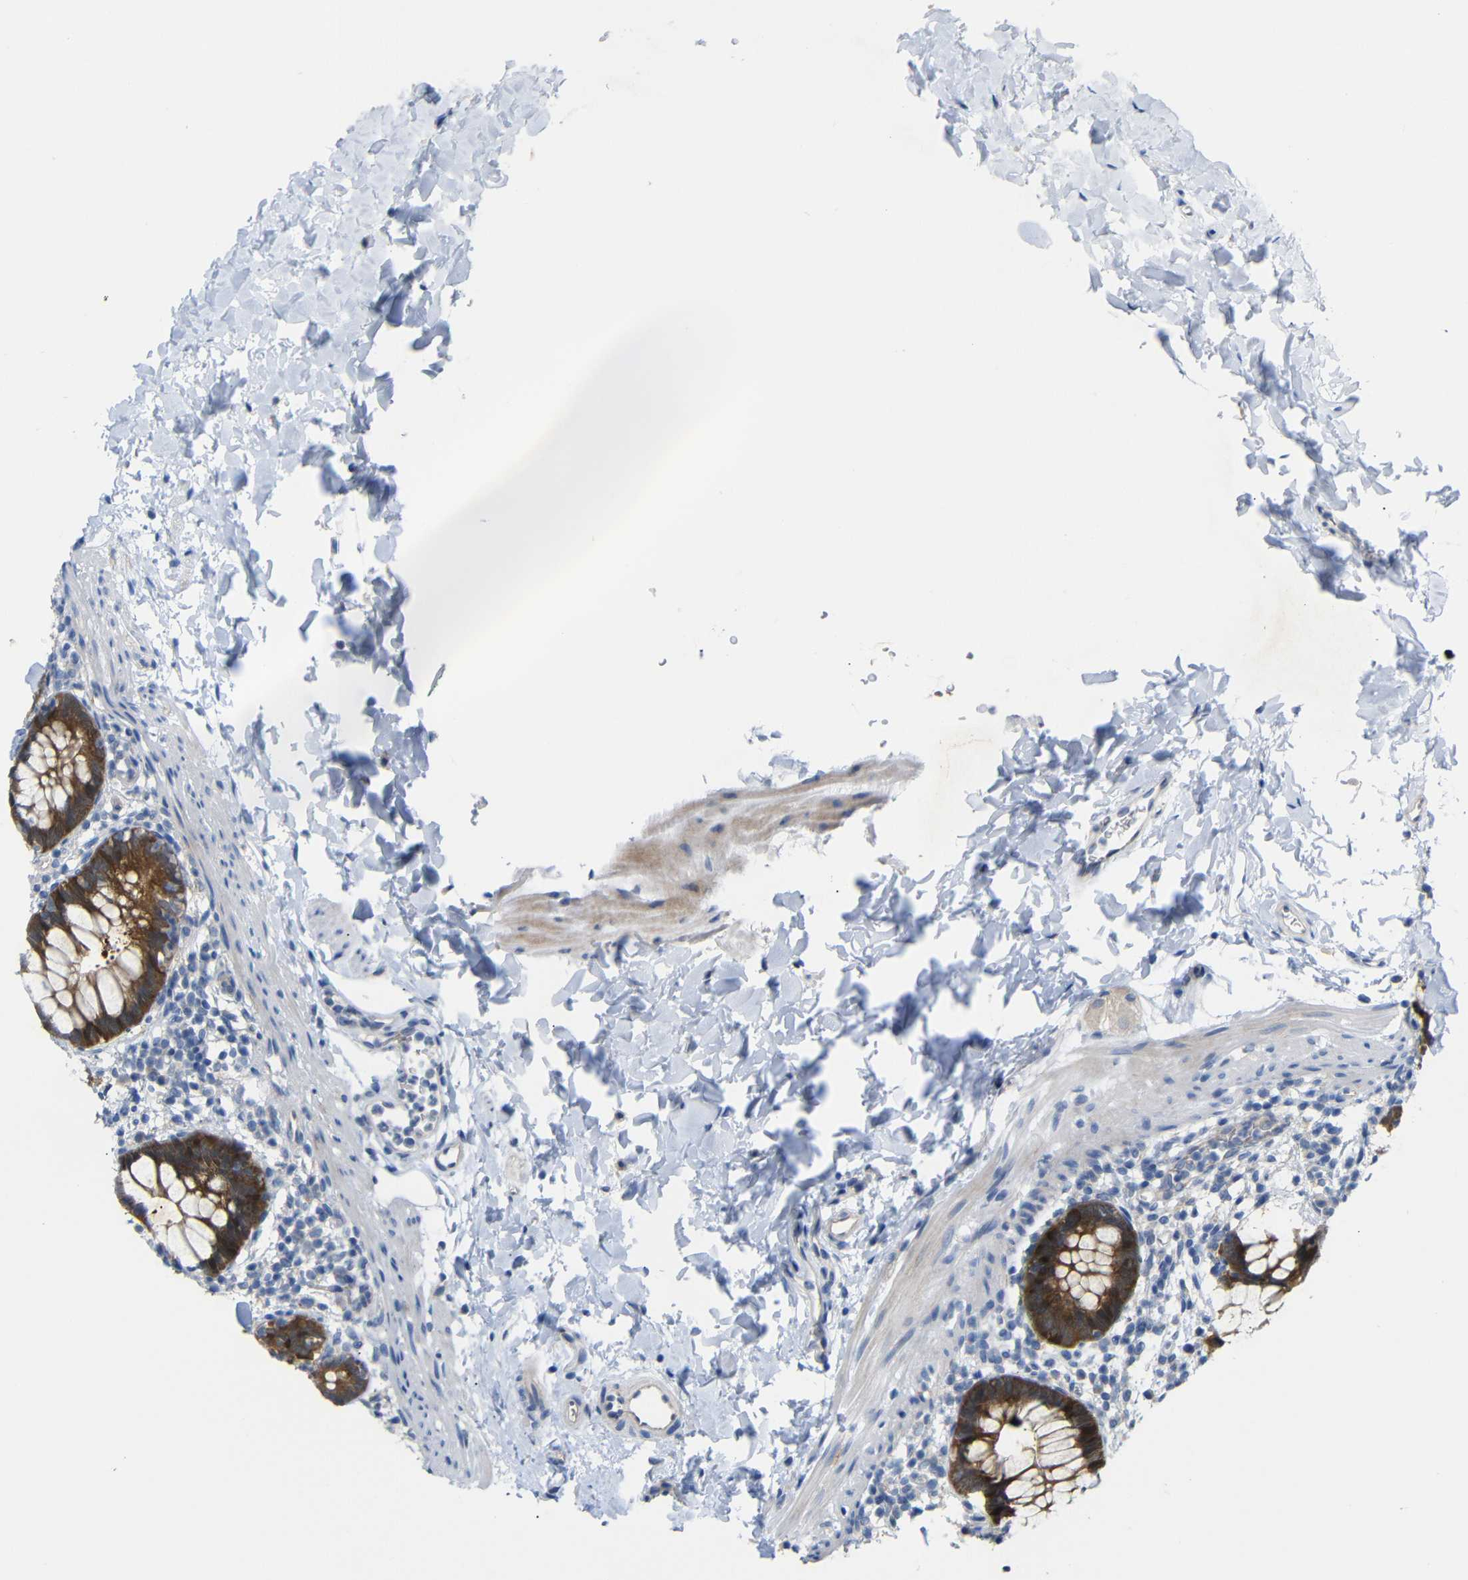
{"staining": {"intensity": "strong", "quantity": ">75%", "location": "cytoplasmic/membranous"}, "tissue": "rectum", "cell_type": "Glandular cells", "image_type": "normal", "snomed": [{"axis": "morphology", "description": "Normal tissue, NOS"}, {"axis": "topography", "description": "Rectum"}], "caption": "Brown immunohistochemical staining in unremarkable human rectum reveals strong cytoplasmic/membranous expression in about >75% of glandular cells. The staining was performed using DAB, with brown indicating positive protein expression. Nuclei are stained blue with hematoxylin.", "gene": "TBC1D32", "patient": {"sex": "female", "age": 24}}